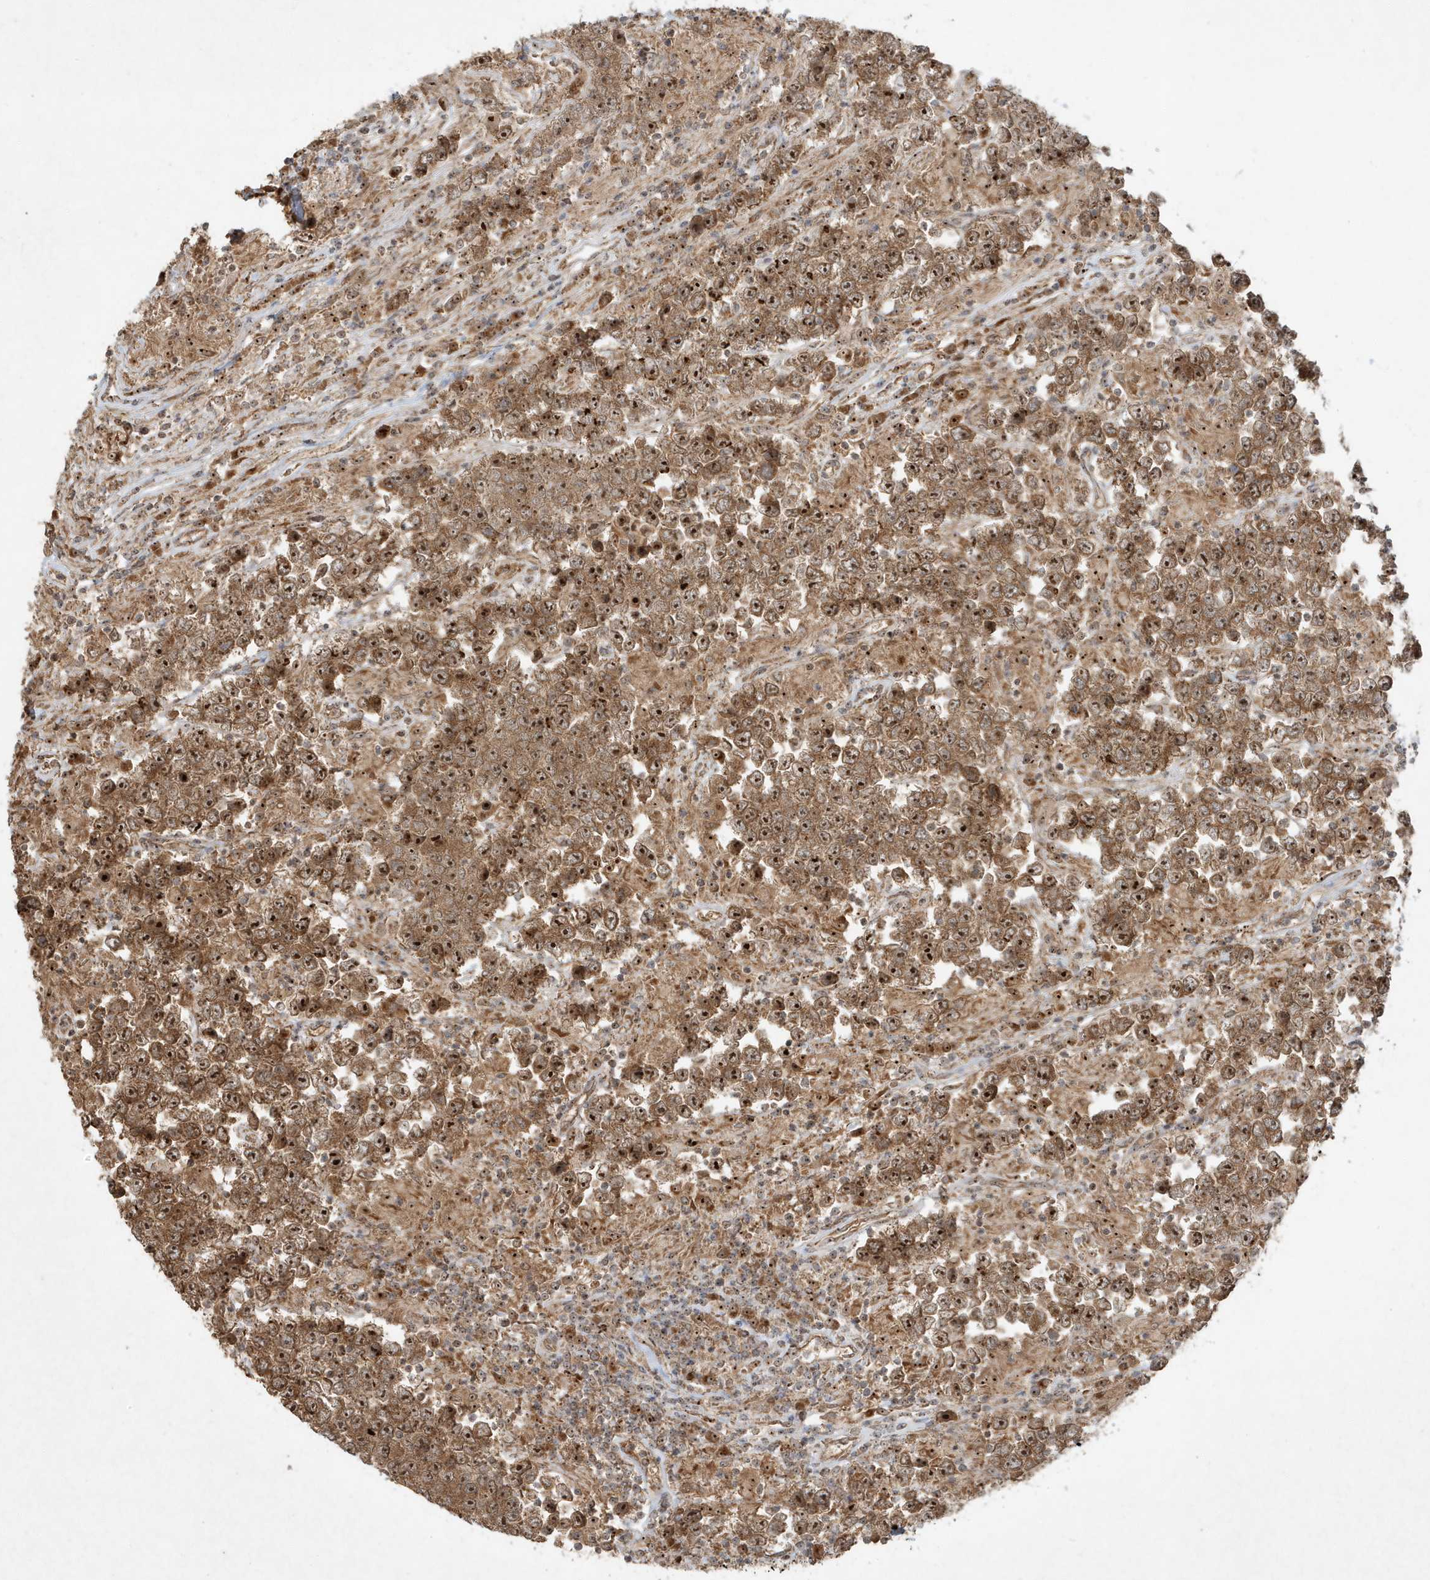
{"staining": {"intensity": "strong", "quantity": ">75%", "location": "cytoplasmic/membranous,nuclear"}, "tissue": "testis cancer", "cell_type": "Tumor cells", "image_type": "cancer", "snomed": [{"axis": "morphology", "description": "Normal tissue, NOS"}, {"axis": "morphology", "description": "Urothelial carcinoma, High grade"}, {"axis": "morphology", "description": "Seminoma, NOS"}, {"axis": "morphology", "description": "Carcinoma, Embryonal, NOS"}, {"axis": "topography", "description": "Urinary bladder"}, {"axis": "topography", "description": "Testis"}], "caption": "Testis cancer (seminoma) stained for a protein (brown) reveals strong cytoplasmic/membranous and nuclear positive positivity in approximately >75% of tumor cells.", "gene": "ABCB9", "patient": {"sex": "male", "age": 41}}